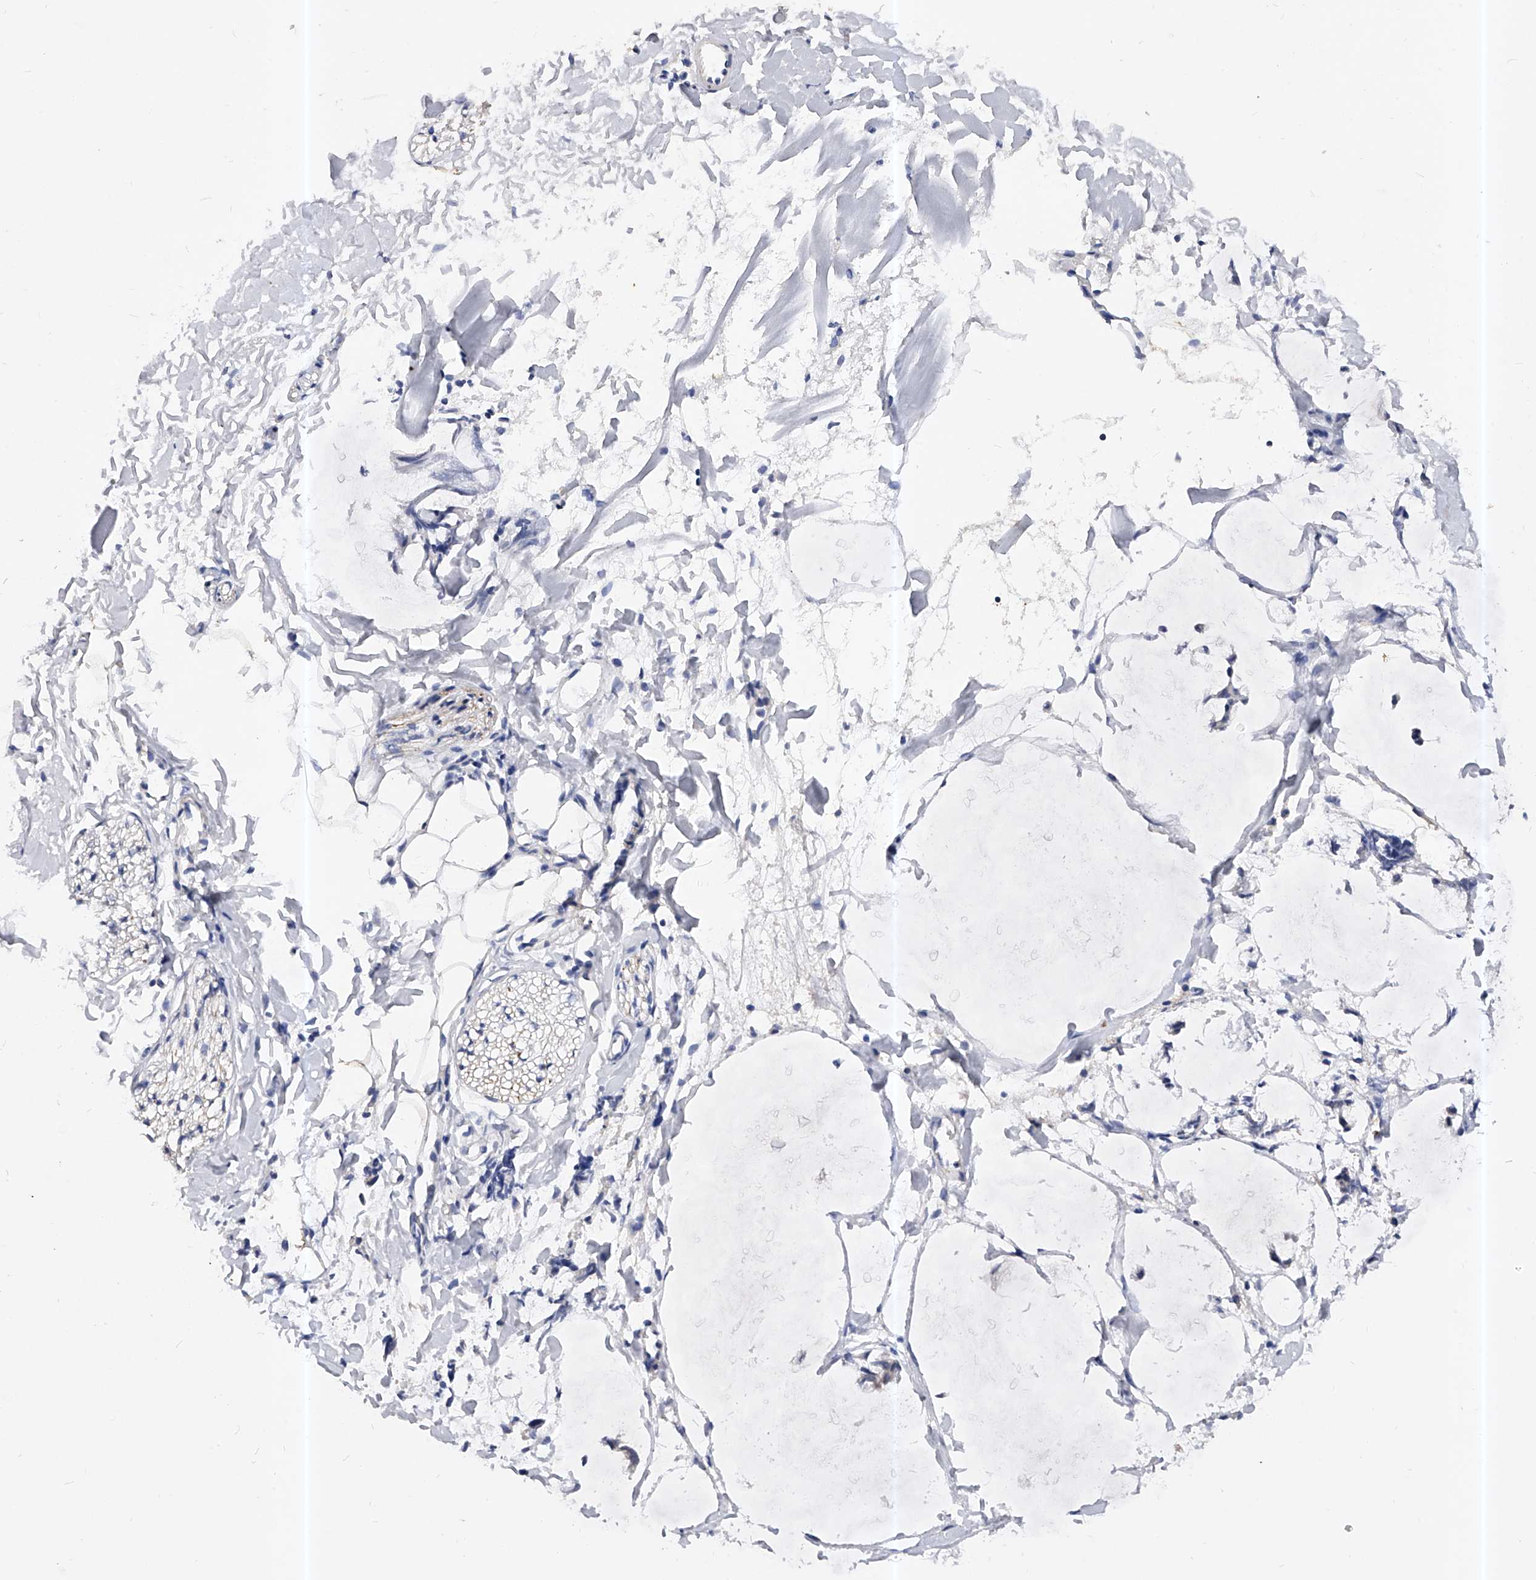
{"staining": {"intensity": "moderate", "quantity": "<25%", "location": "cytoplasmic/membranous"}, "tissue": "adipose tissue", "cell_type": "Adipocytes", "image_type": "normal", "snomed": [{"axis": "morphology", "description": "Normal tissue, NOS"}, {"axis": "morphology", "description": "Adenocarcinoma, NOS"}, {"axis": "topography", "description": "Colon"}, {"axis": "topography", "description": "Peripheral nerve tissue"}], "caption": "Approximately <25% of adipocytes in benign human adipose tissue show moderate cytoplasmic/membranous protein expression as visualized by brown immunohistochemical staining.", "gene": "PPP5C", "patient": {"sex": "male", "age": 14}}